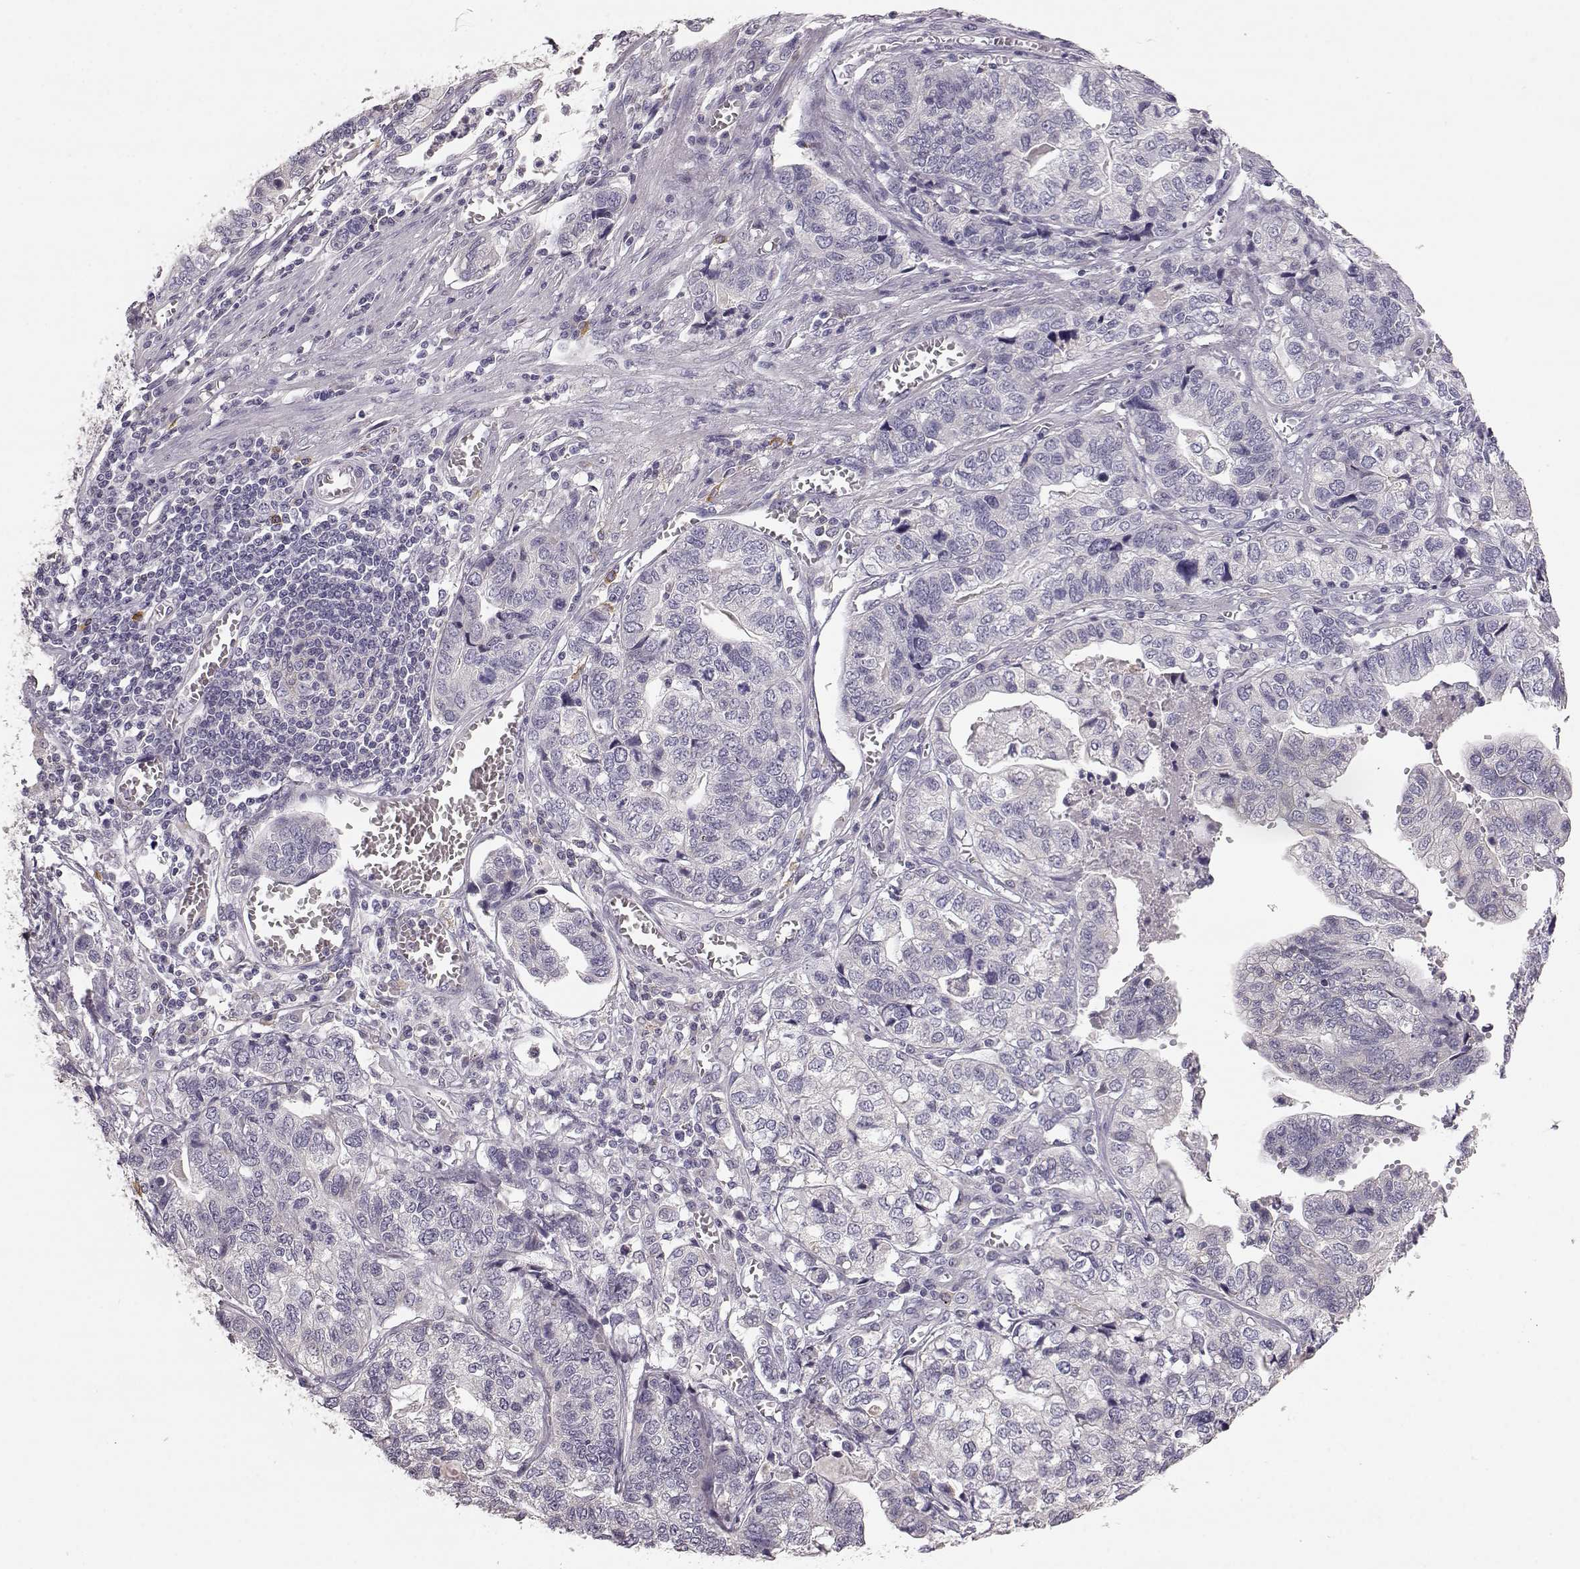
{"staining": {"intensity": "negative", "quantity": "none", "location": "none"}, "tissue": "stomach cancer", "cell_type": "Tumor cells", "image_type": "cancer", "snomed": [{"axis": "morphology", "description": "Adenocarcinoma, NOS"}, {"axis": "topography", "description": "Stomach, upper"}], "caption": "A histopathology image of human stomach cancer (adenocarcinoma) is negative for staining in tumor cells.", "gene": "GHR", "patient": {"sex": "female", "age": 67}}